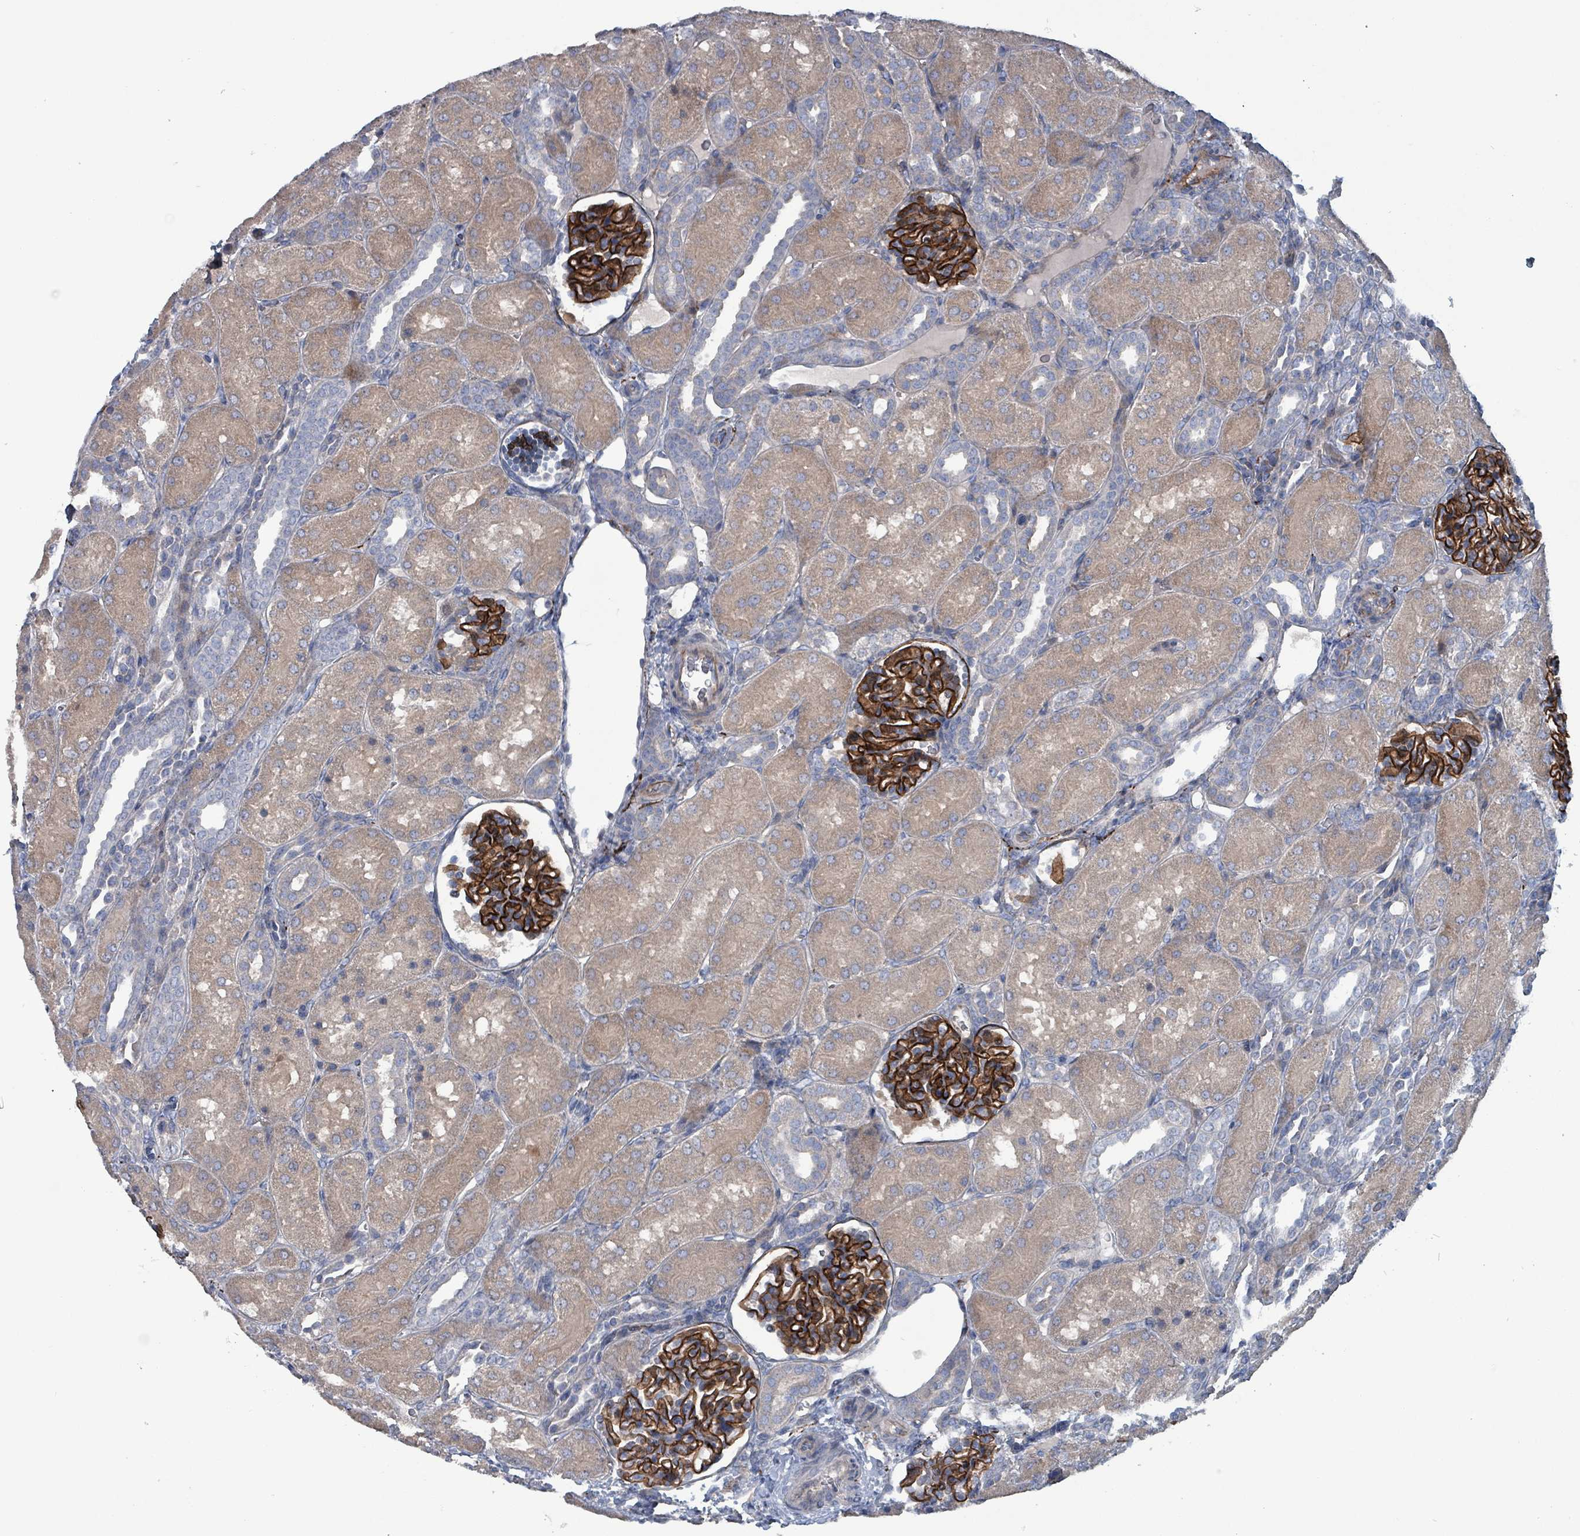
{"staining": {"intensity": "strong", "quantity": ">75%", "location": "cytoplasmic/membranous"}, "tissue": "kidney", "cell_type": "Cells in glomeruli", "image_type": "normal", "snomed": [{"axis": "morphology", "description": "Normal tissue, NOS"}, {"axis": "topography", "description": "Kidney"}], "caption": "Immunohistochemical staining of unremarkable human kidney shows high levels of strong cytoplasmic/membranous staining in approximately >75% of cells in glomeruli.", "gene": "TAAR5", "patient": {"sex": "male", "age": 1}}